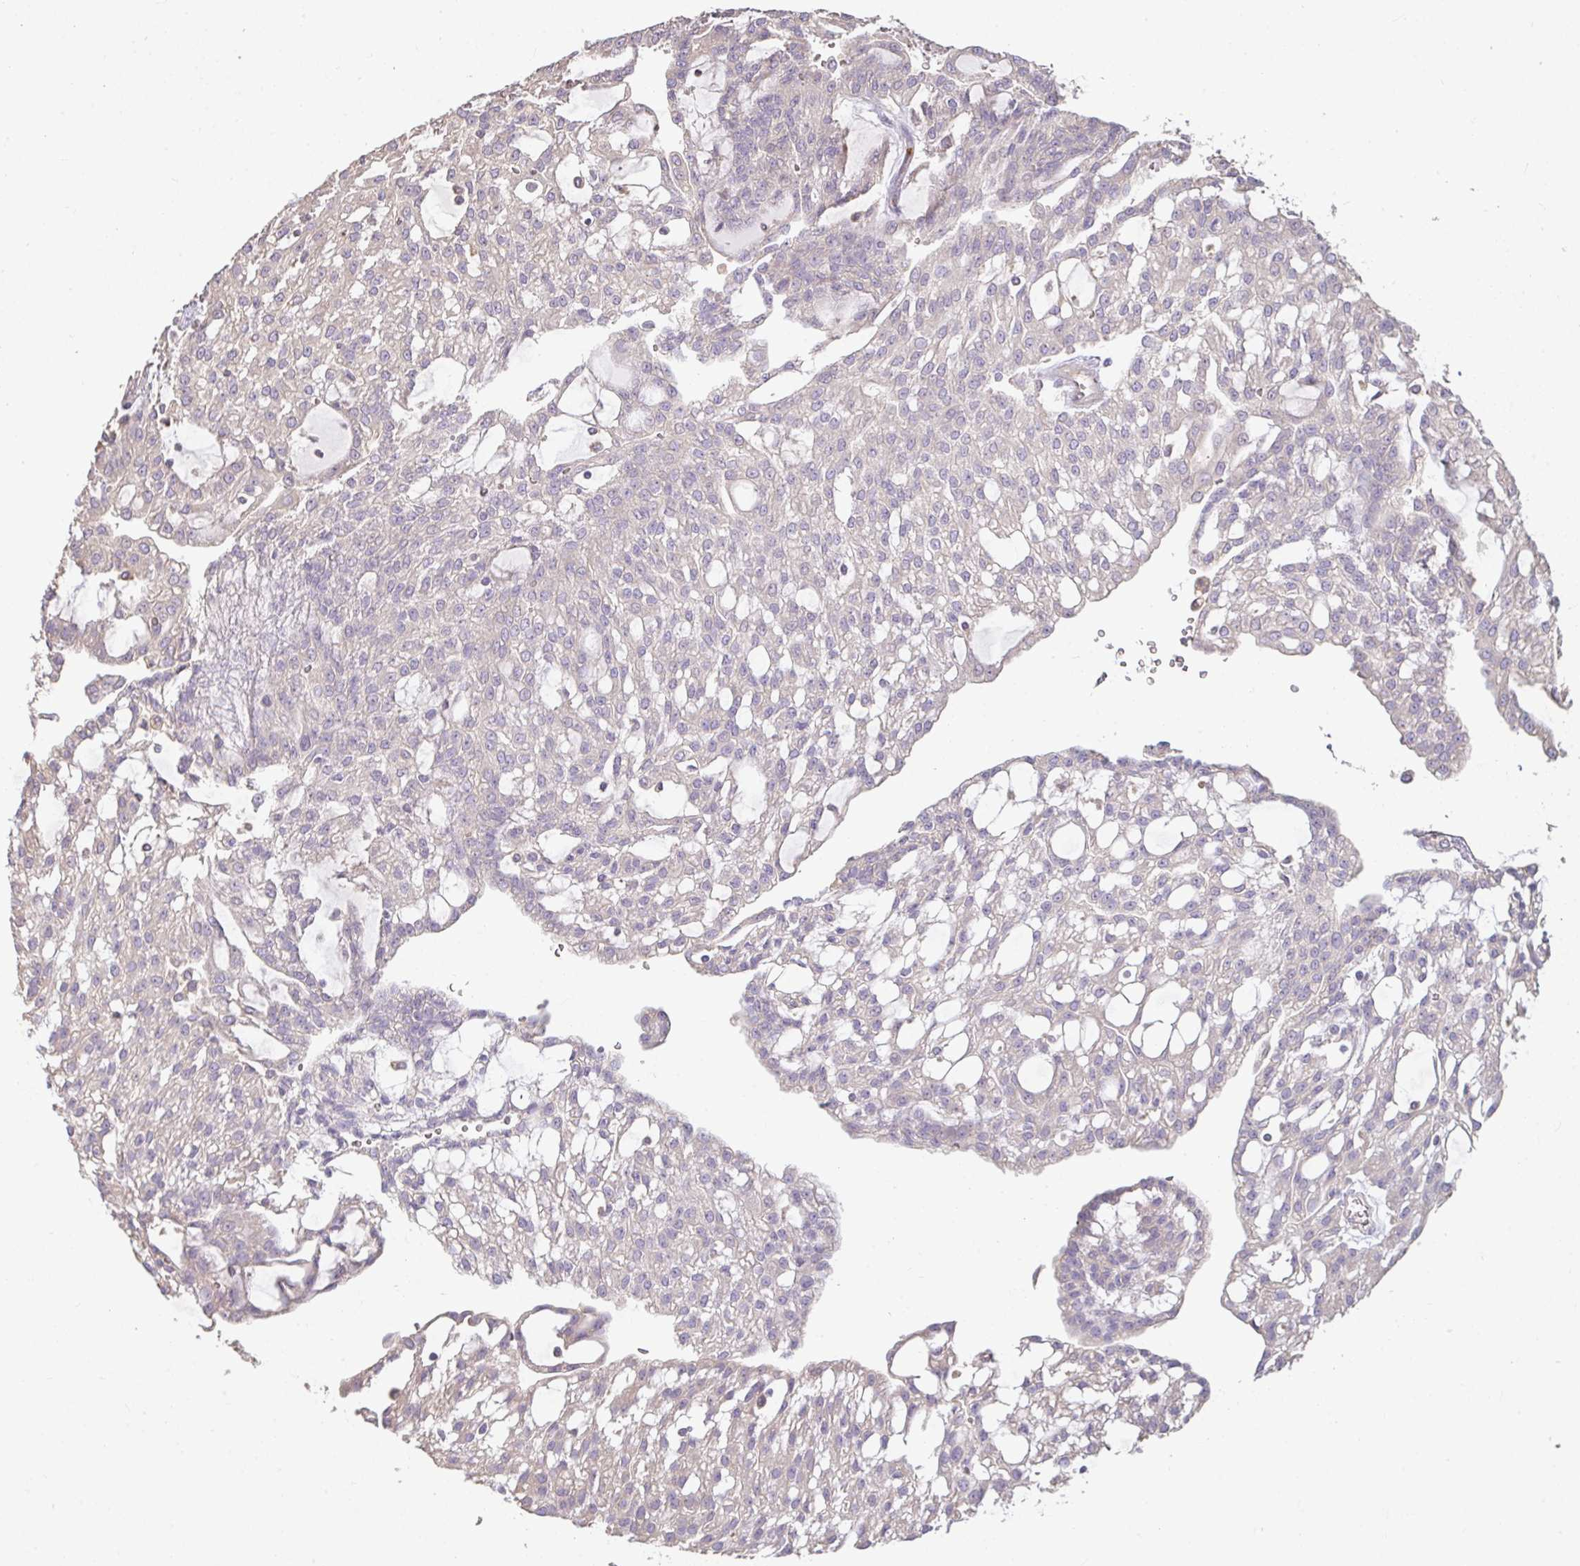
{"staining": {"intensity": "negative", "quantity": "none", "location": "none"}, "tissue": "renal cancer", "cell_type": "Tumor cells", "image_type": "cancer", "snomed": [{"axis": "morphology", "description": "Adenocarcinoma, NOS"}, {"axis": "topography", "description": "Kidney"}], "caption": "Immunohistochemistry micrograph of renal cancer (adenocarcinoma) stained for a protein (brown), which displays no expression in tumor cells.", "gene": "BRINP3", "patient": {"sex": "male", "age": 63}}